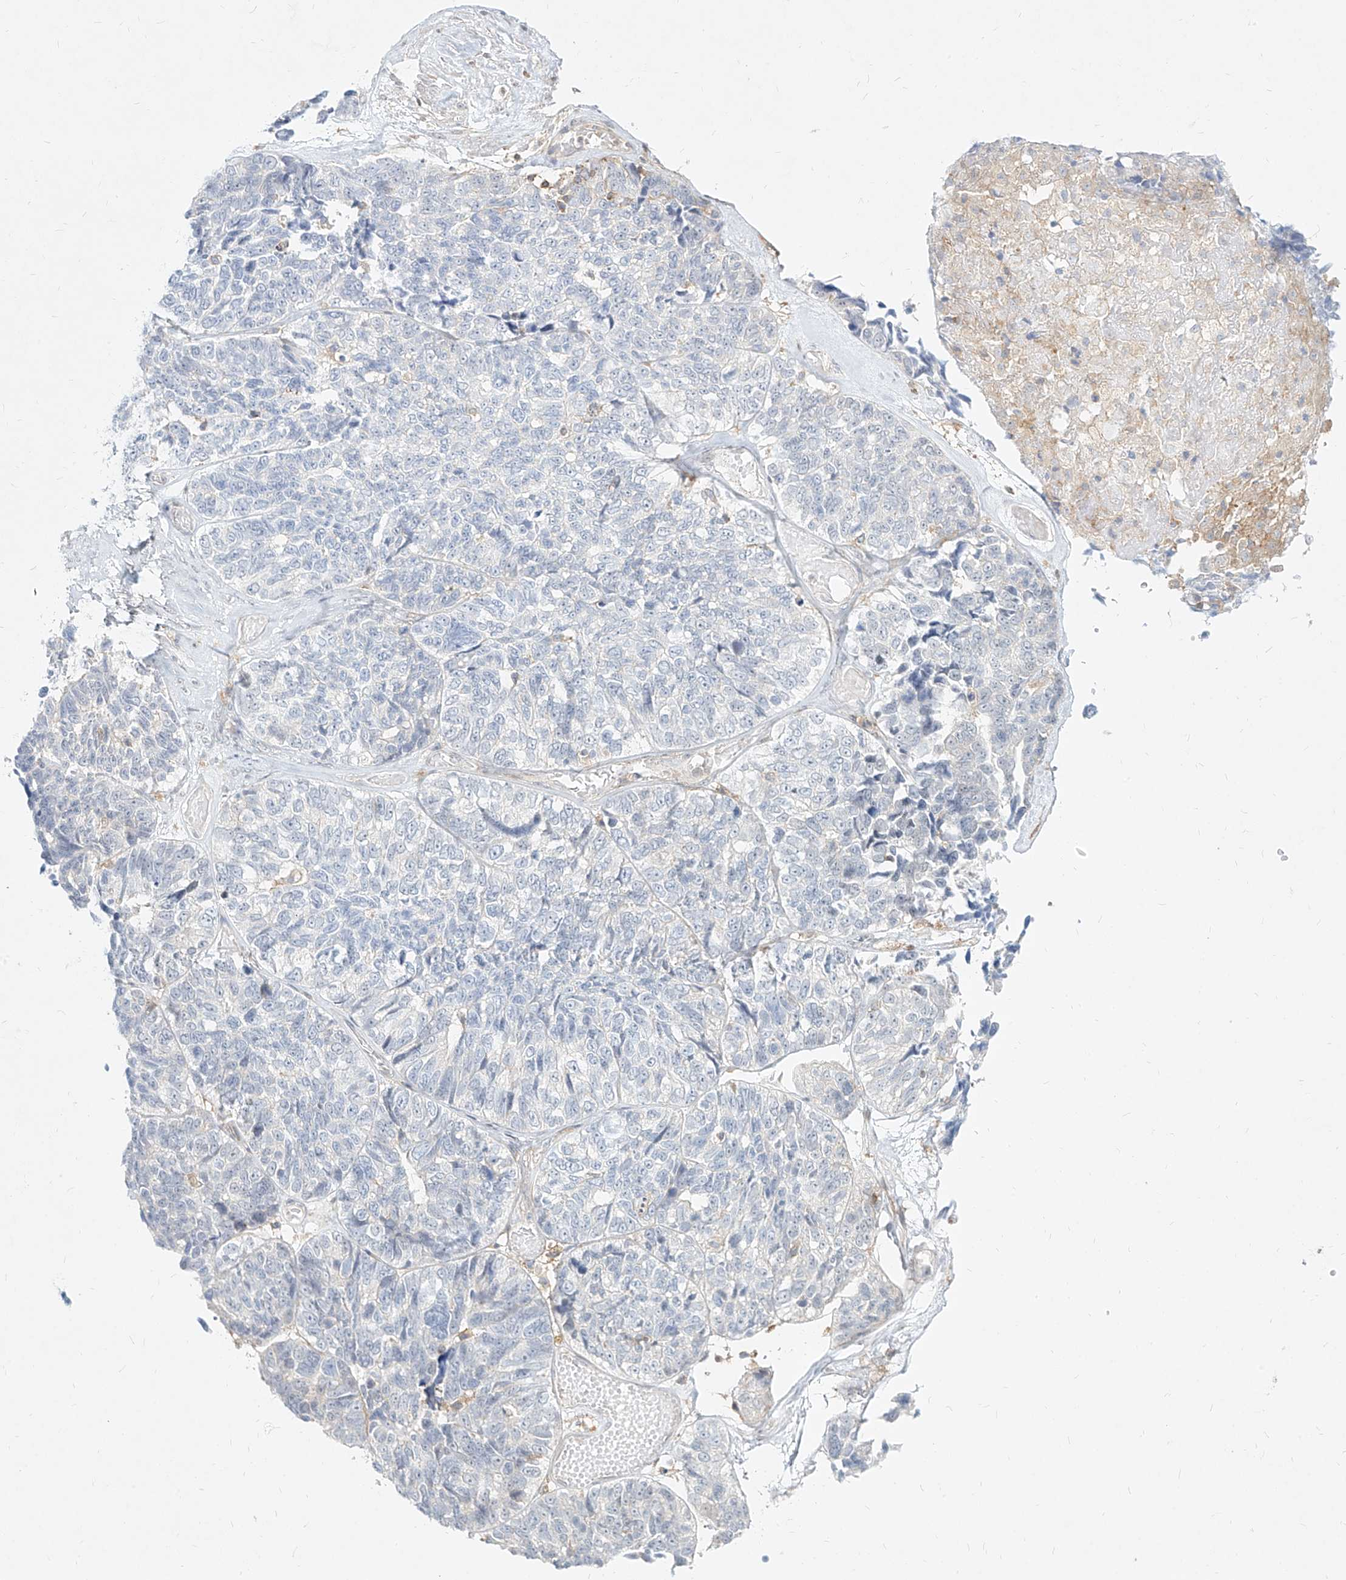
{"staining": {"intensity": "negative", "quantity": "none", "location": "none"}, "tissue": "ovarian cancer", "cell_type": "Tumor cells", "image_type": "cancer", "snomed": [{"axis": "morphology", "description": "Cystadenocarcinoma, serous, NOS"}, {"axis": "topography", "description": "Ovary"}], "caption": "DAB (3,3'-diaminobenzidine) immunohistochemical staining of human ovarian cancer (serous cystadenocarcinoma) displays no significant staining in tumor cells.", "gene": "SLC2A12", "patient": {"sex": "female", "age": 79}}